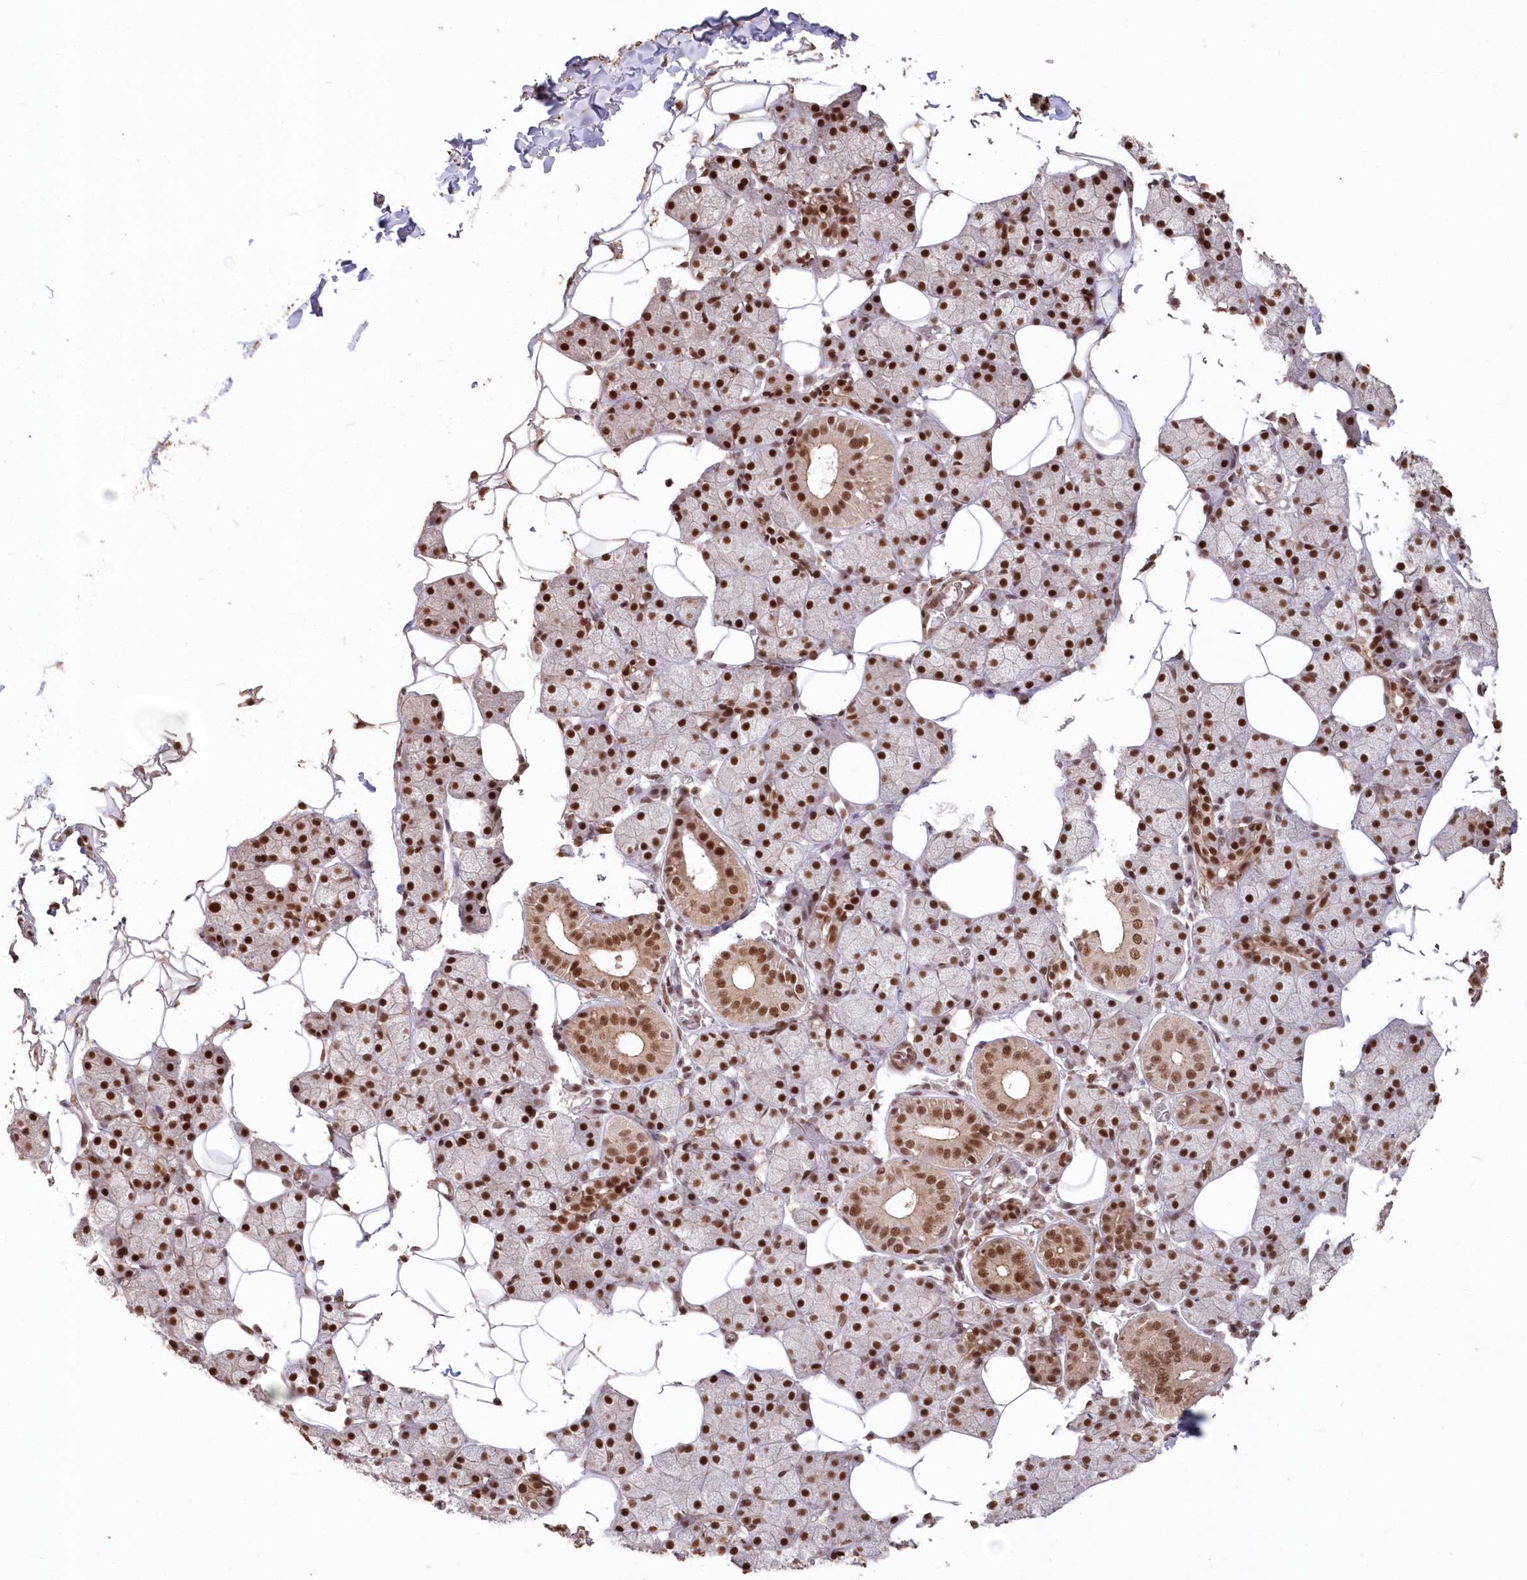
{"staining": {"intensity": "strong", "quantity": ">75%", "location": "nuclear"}, "tissue": "salivary gland", "cell_type": "Glandular cells", "image_type": "normal", "snomed": [{"axis": "morphology", "description": "Normal tissue, NOS"}, {"axis": "topography", "description": "Salivary gland"}], "caption": "IHC (DAB) staining of unremarkable human salivary gland shows strong nuclear protein expression in approximately >75% of glandular cells.", "gene": "PDS5A", "patient": {"sex": "female", "age": 33}}